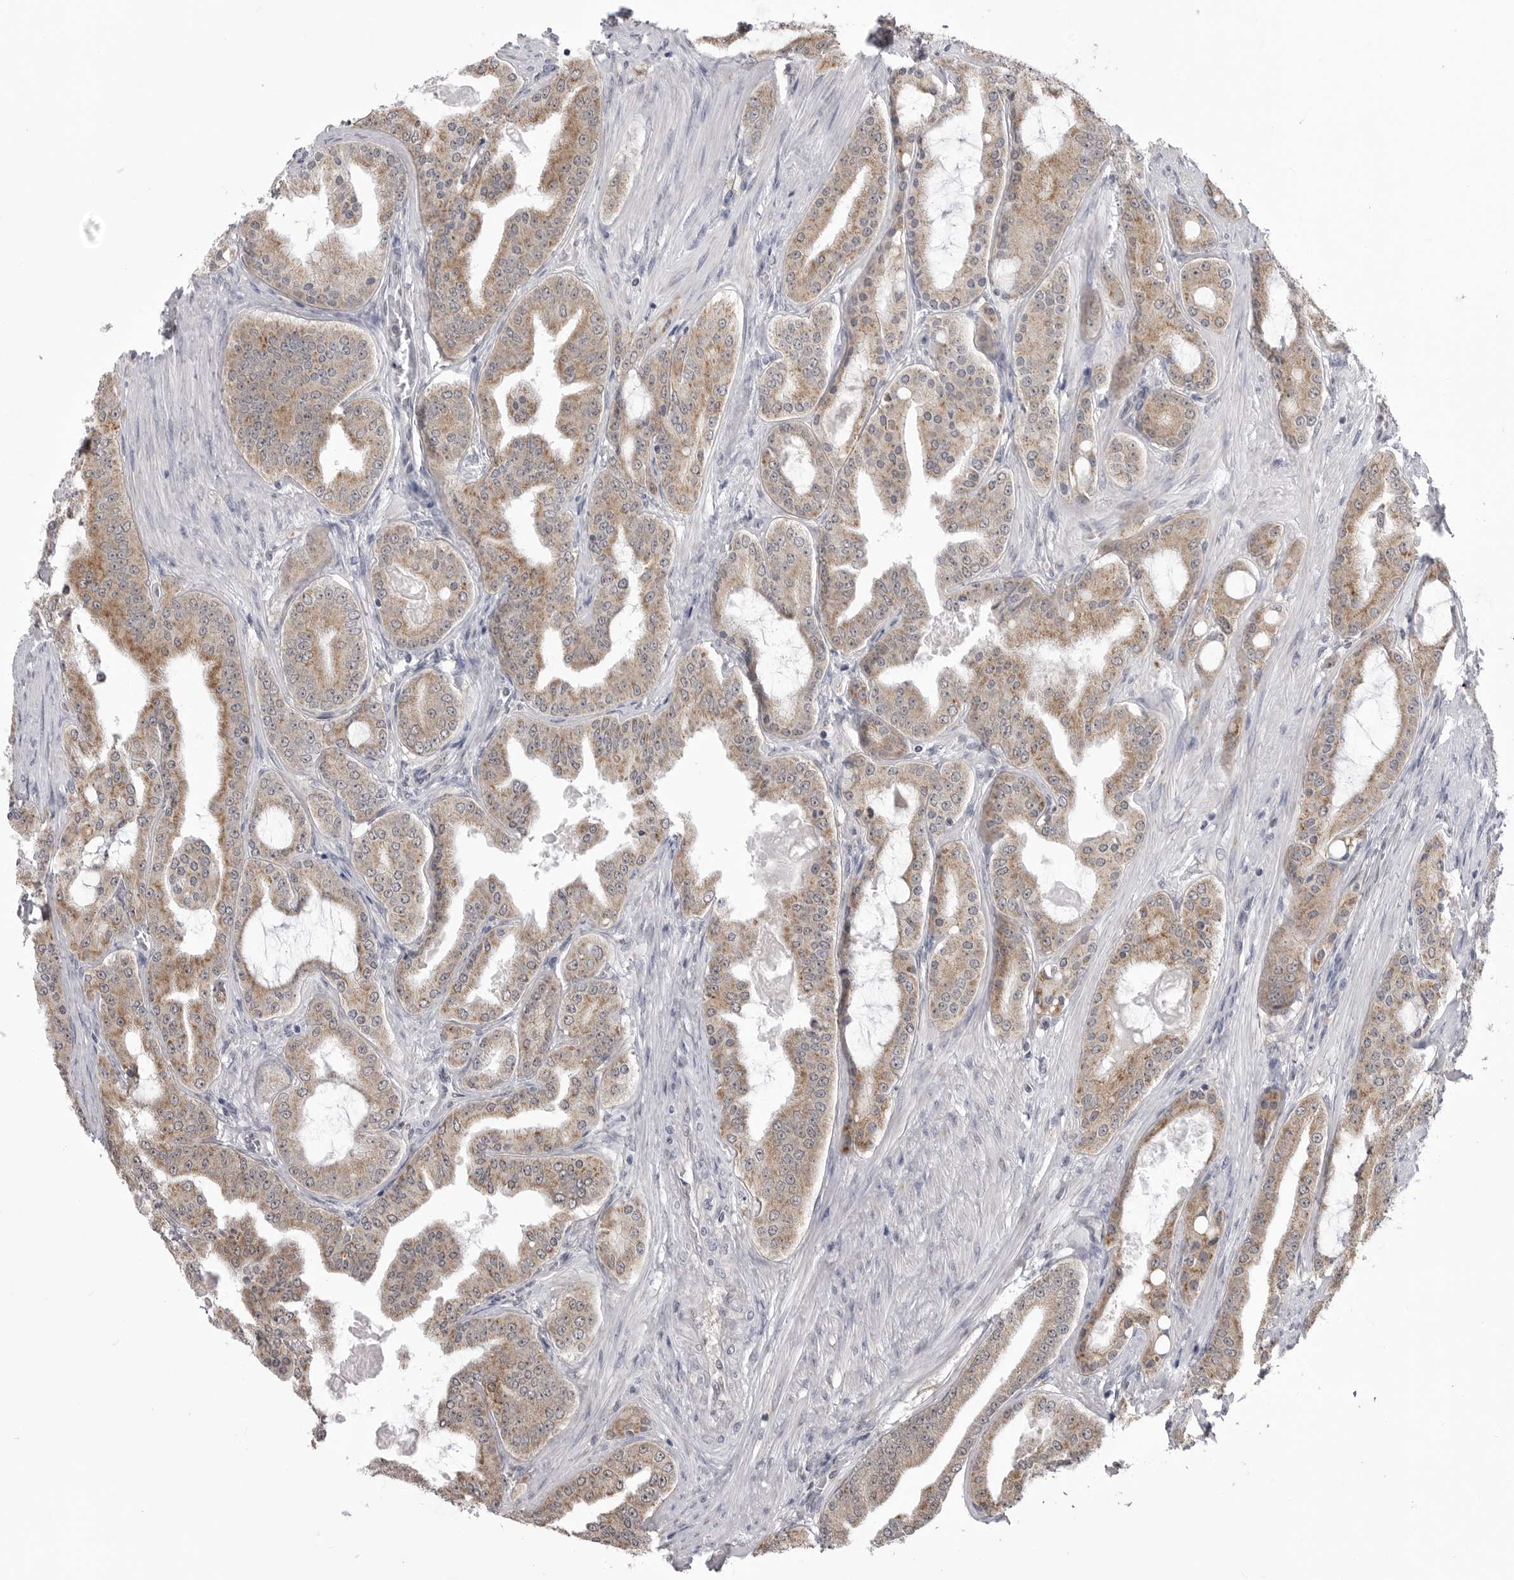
{"staining": {"intensity": "moderate", "quantity": ">75%", "location": "cytoplasmic/membranous"}, "tissue": "prostate cancer", "cell_type": "Tumor cells", "image_type": "cancer", "snomed": [{"axis": "morphology", "description": "Adenocarcinoma, High grade"}, {"axis": "topography", "description": "Prostate"}], "caption": "Adenocarcinoma (high-grade) (prostate) was stained to show a protein in brown. There is medium levels of moderate cytoplasmic/membranous staining in about >75% of tumor cells. (DAB (3,3'-diaminobenzidine) = brown stain, brightfield microscopy at high magnification).", "gene": "FH", "patient": {"sex": "male", "age": 60}}